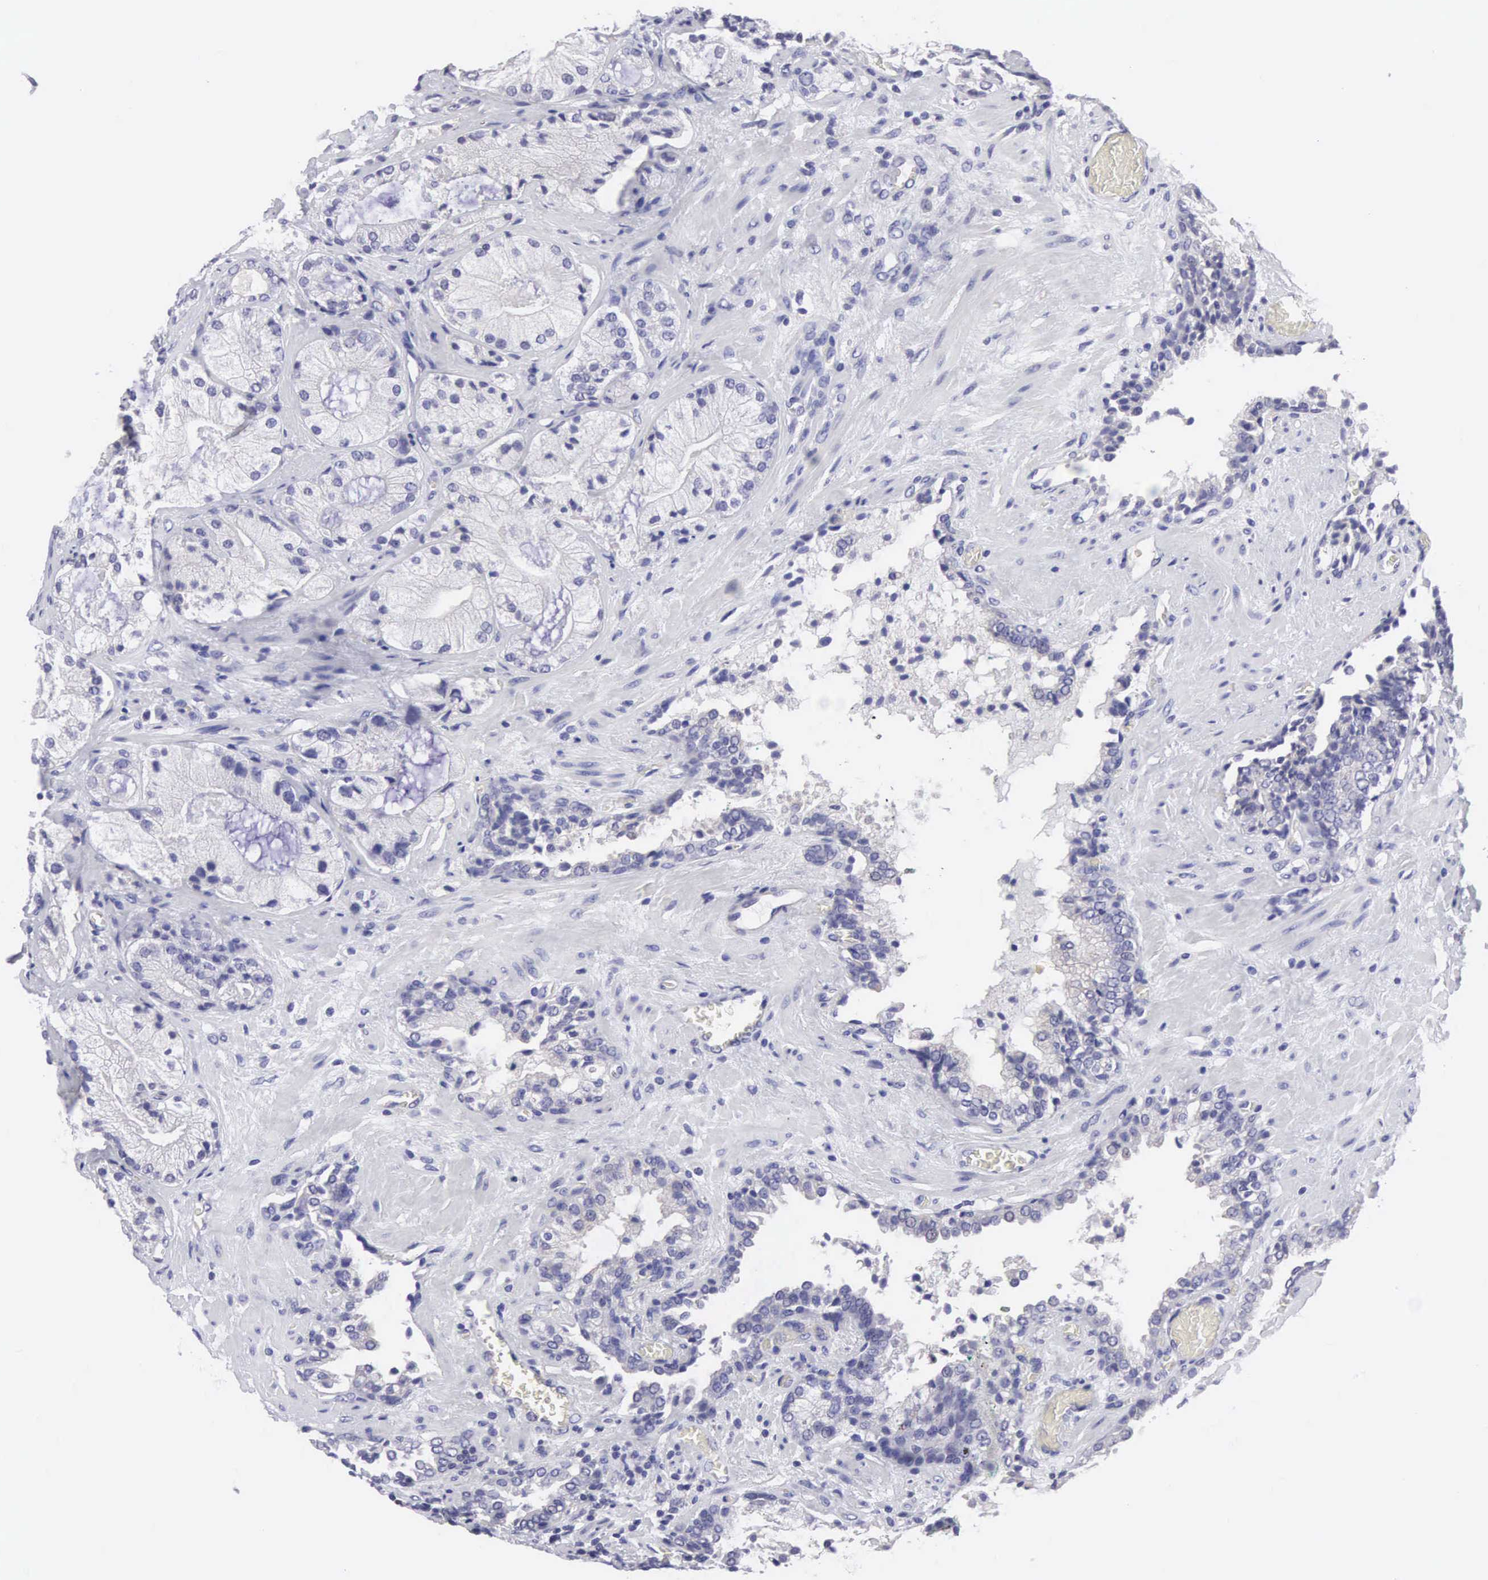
{"staining": {"intensity": "negative", "quantity": "none", "location": "none"}, "tissue": "prostate cancer", "cell_type": "Tumor cells", "image_type": "cancer", "snomed": [{"axis": "morphology", "description": "Adenocarcinoma, Medium grade"}, {"axis": "topography", "description": "Prostate"}], "caption": "Immunohistochemistry micrograph of neoplastic tissue: human prostate medium-grade adenocarcinoma stained with DAB (3,3'-diaminobenzidine) displays no significant protein positivity in tumor cells.", "gene": "SLITRK4", "patient": {"sex": "male", "age": 70}}